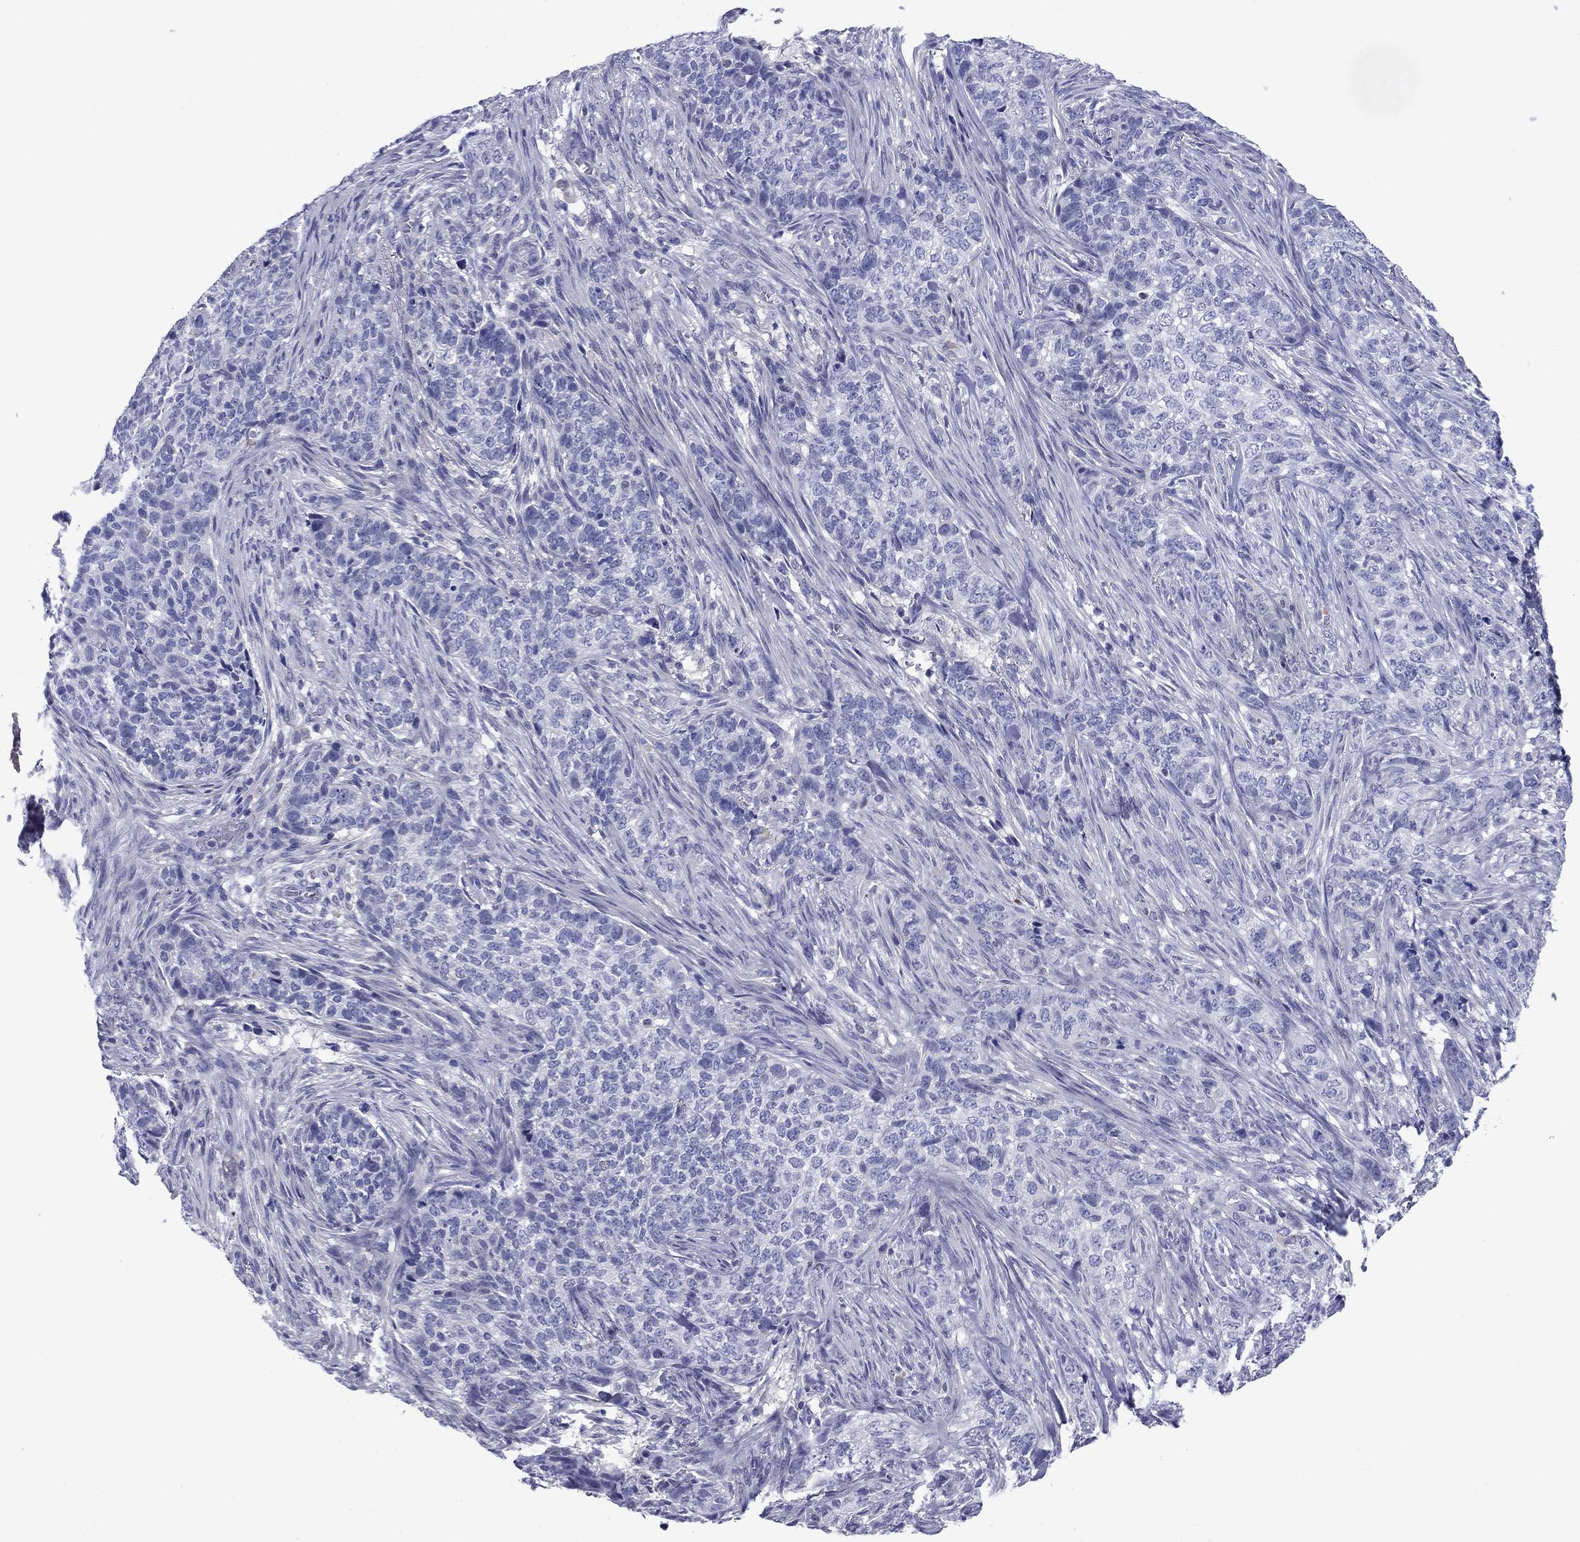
{"staining": {"intensity": "negative", "quantity": "none", "location": "none"}, "tissue": "skin cancer", "cell_type": "Tumor cells", "image_type": "cancer", "snomed": [{"axis": "morphology", "description": "Basal cell carcinoma"}, {"axis": "topography", "description": "Skin"}], "caption": "Protein analysis of skin basal cell carcinoma shows no significant staining in tumor cells.", "gene": "GRK7", "patient": {"sex": "female", "age": 69}}